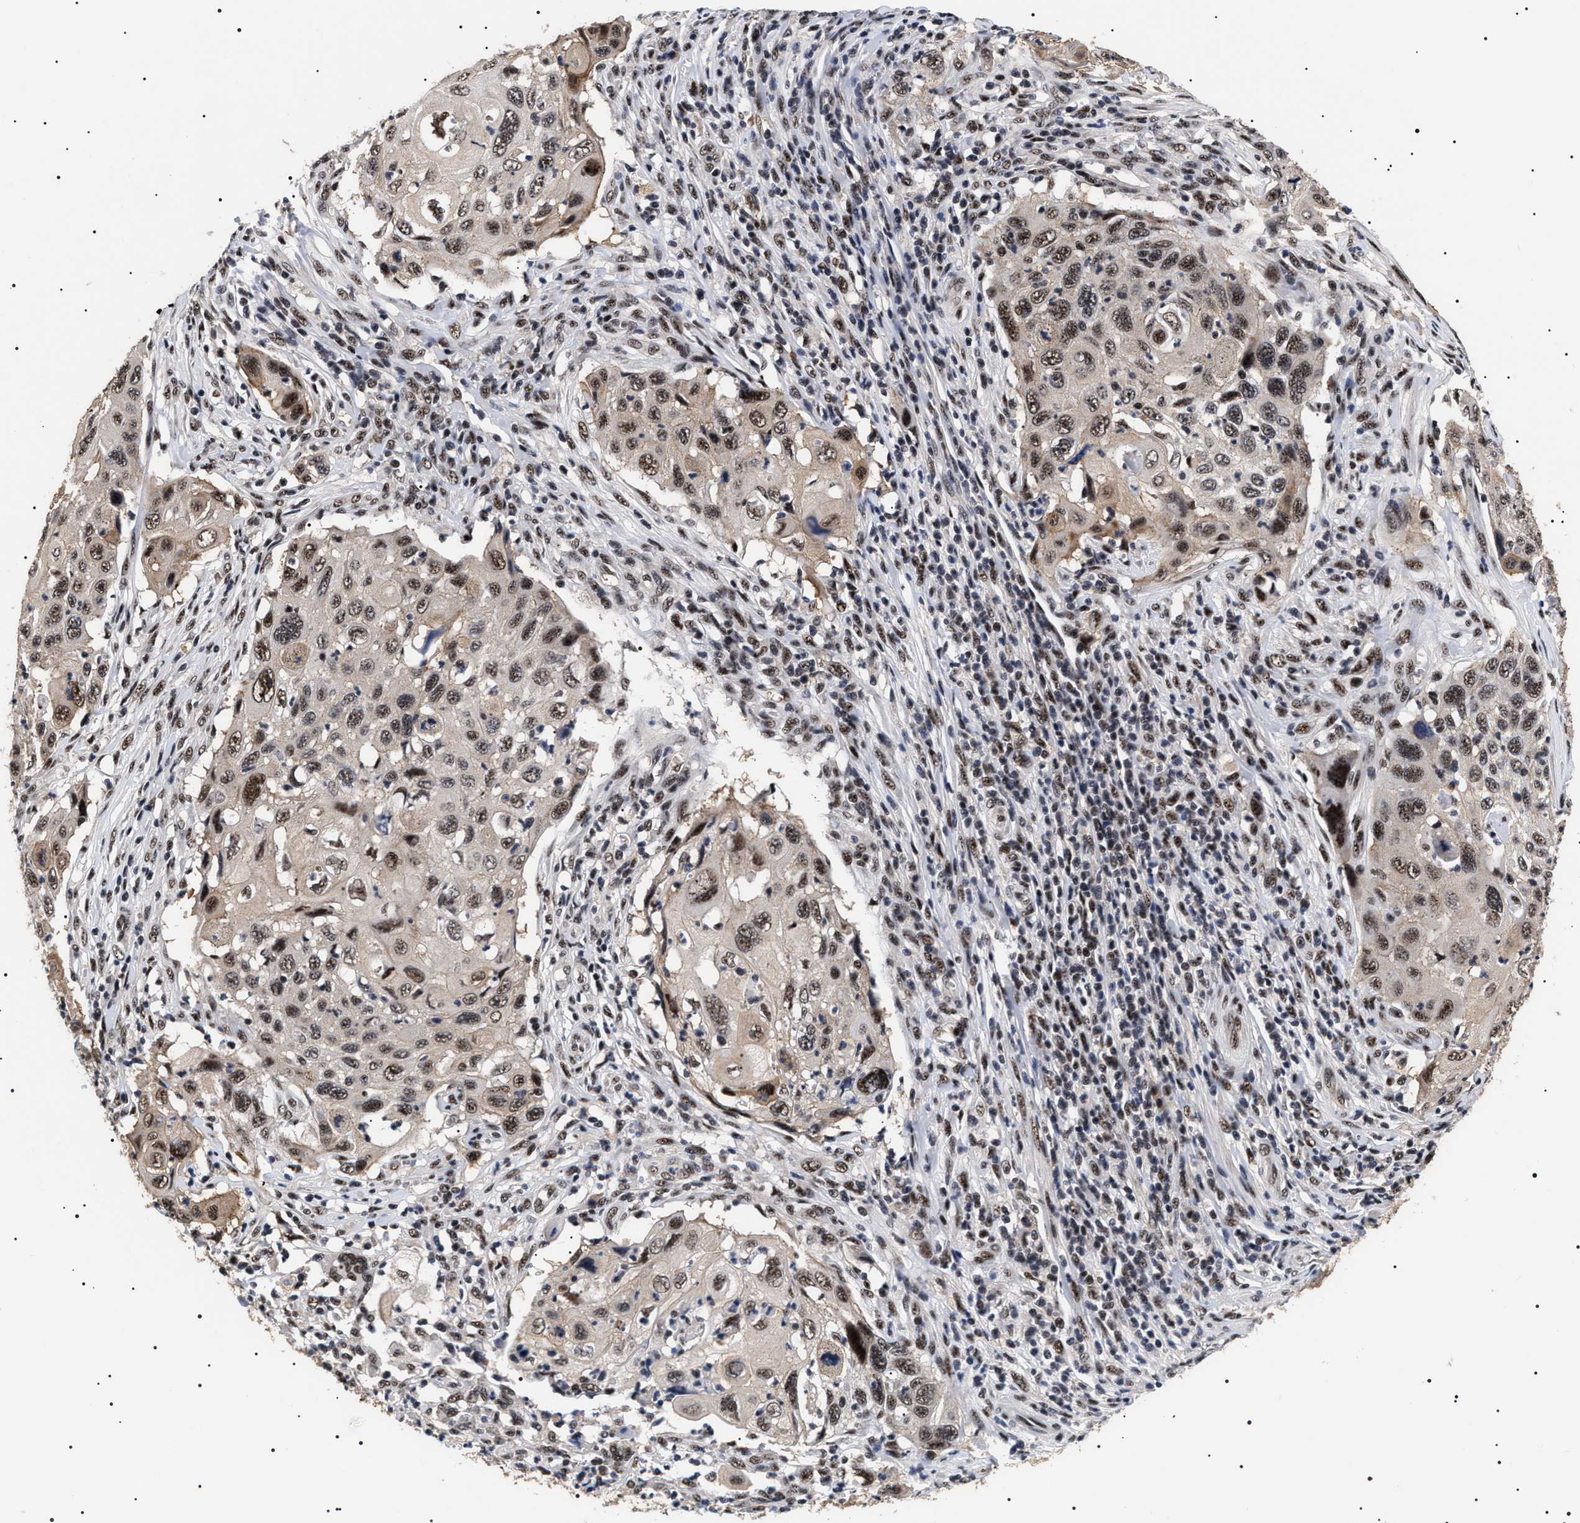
{"staining": {"intensity": "moderate", "quantity": ">75%", "location": "nuclear"}, "tissue": "cervical cancer", "cell_type": "Tumor cells", "image_type": "cancer", "snomed": [{"axis": "morphology", "description": "Squamous cell carcinoma, NOS"}, {"axis": "topography", "description": "Cervix"}], "caption": "IHC photomicrograph of cervical squamous cell carcinoma stained for a protein (brown), which reveals medium levels of moderate nuclear staining in about >75% of tumor cells.", "gene": "CAAP1", "patient": {"sex": "female", "age": 70}}